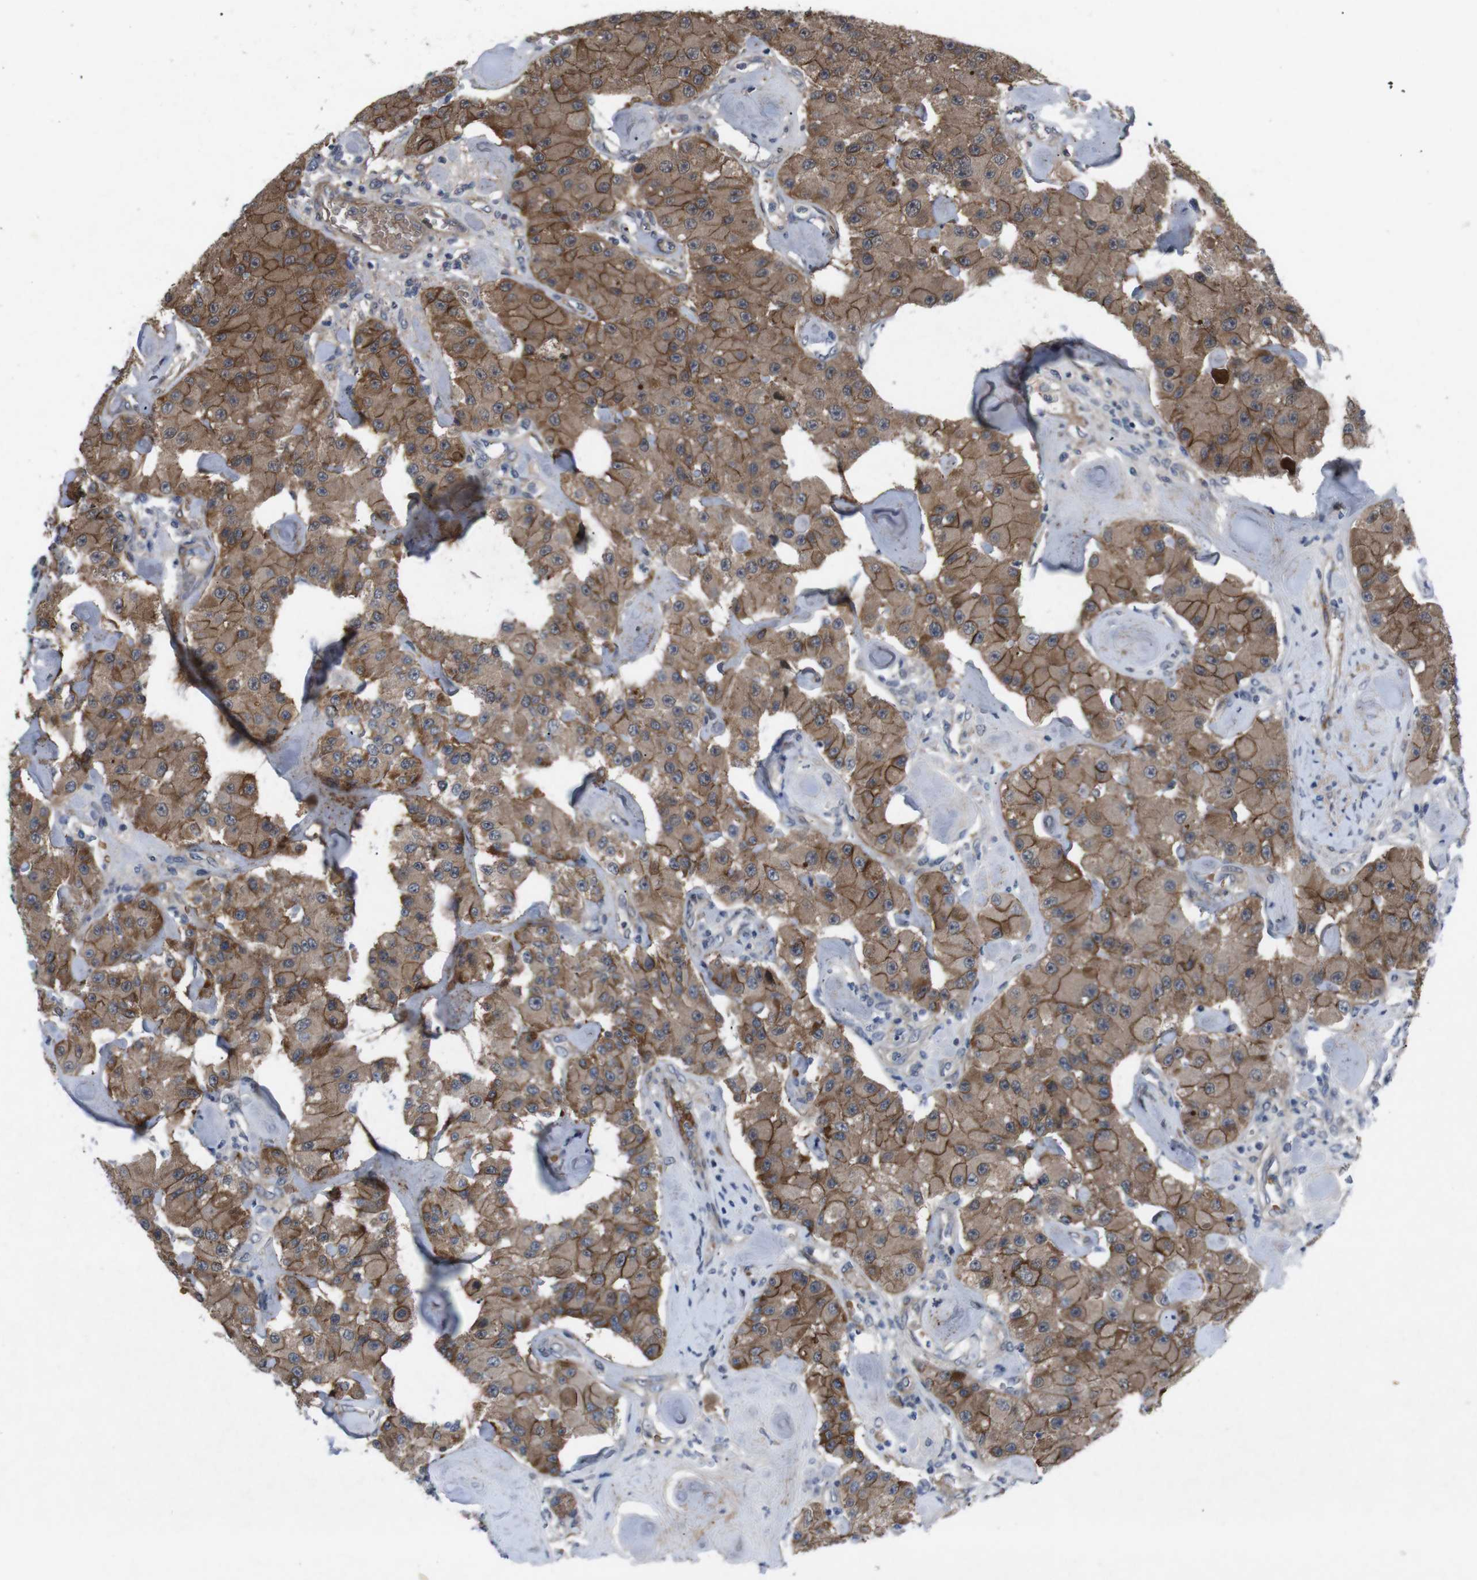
{"staining": {"intensity": "moderate", "quantity": ">75%", "location": "cytoplasmic/membranous"}, "tissue": "carcinoid", "cell_type": "Tumor cells", "image_type": "cancer", "snomed": [{"axis": "morphology", "description": "Carcinoid, malignant, NOS"}, {"axis": "topography", "description": "Pancreas"}], "caption": "This photomicrograph exhibits IHC staining of carcinoid, with medium moderate cytoplasmic/membranous staining in approximately >75% of tumor cells.", "gene": "SPTB", "patient": {"sex": "male", "age": 41}}